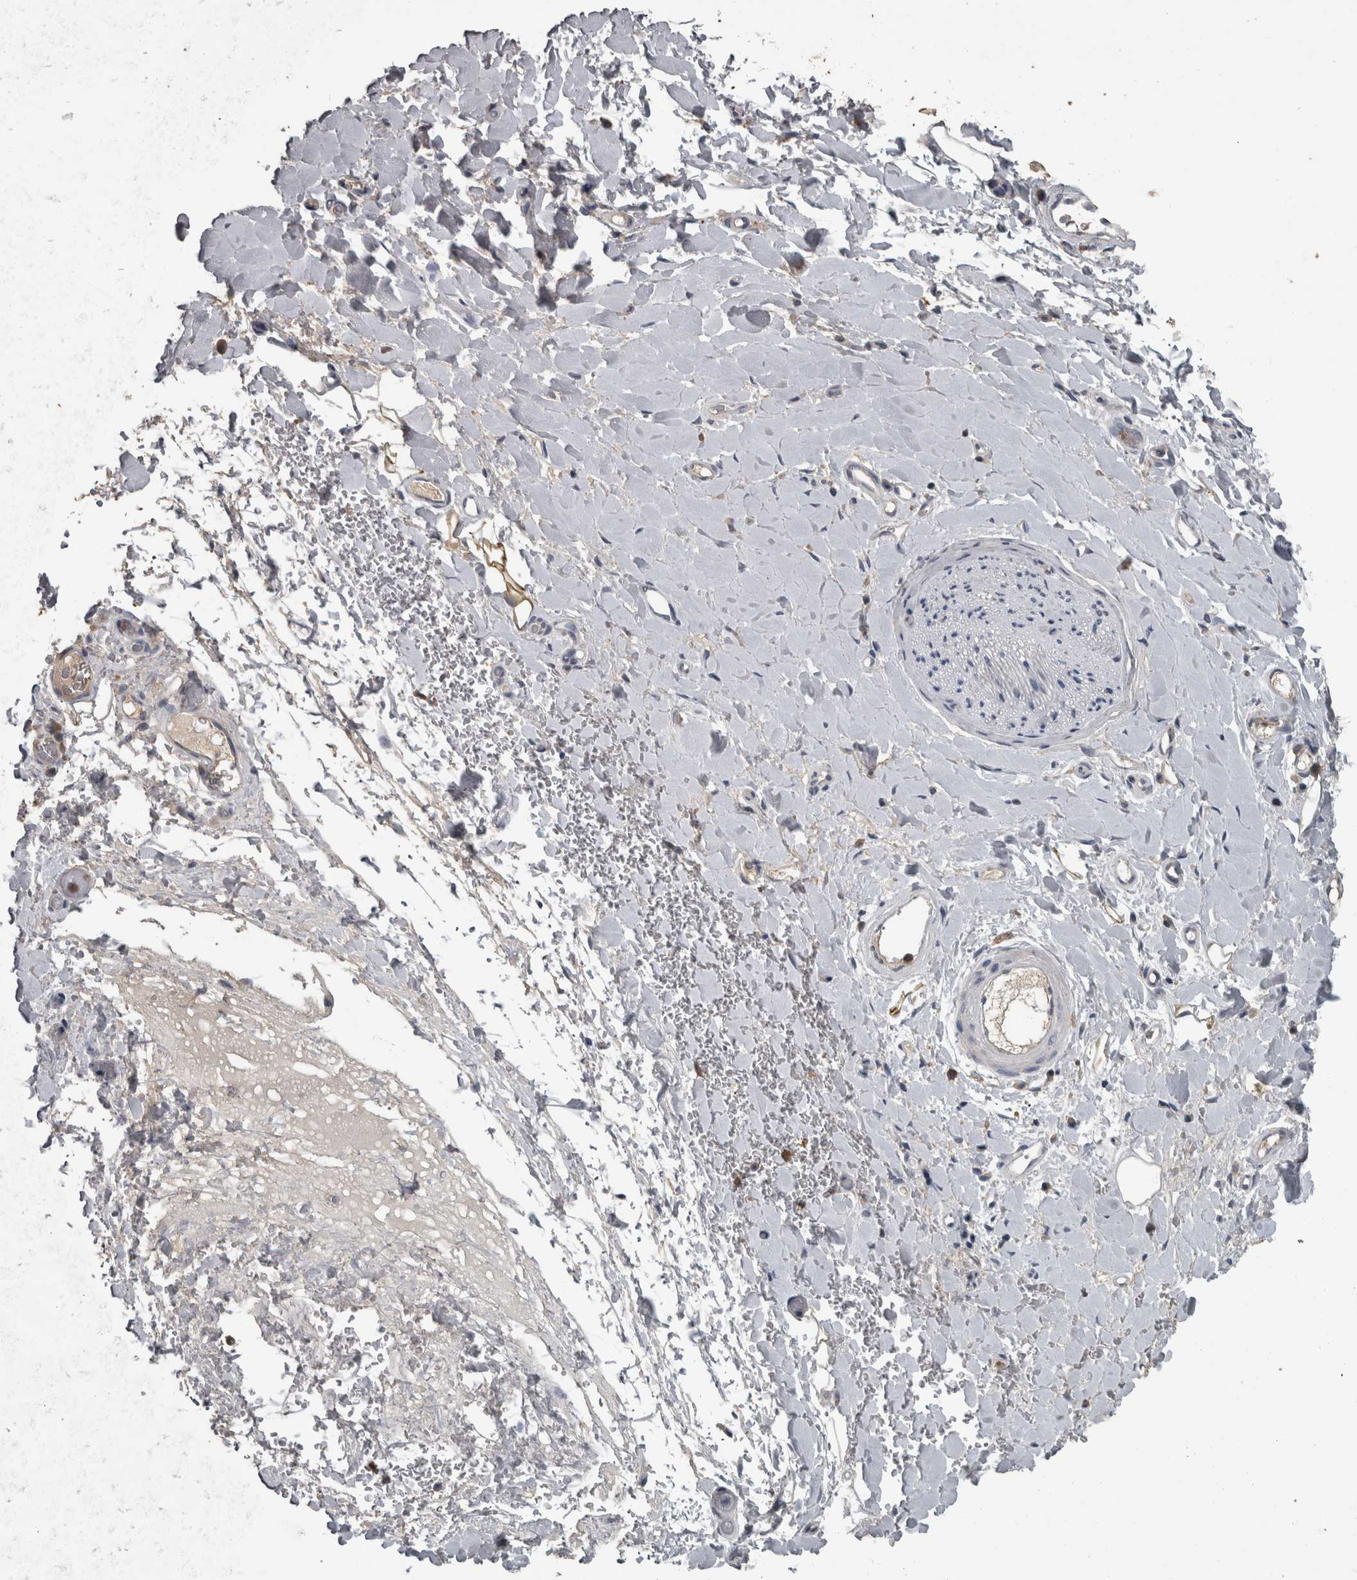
{"staining": {"intensity": "negative", "quantity": "none", "location": "none"}, "tissue": "adipose tissue", "cell_type": "Adipocytes", "image_type": "normal", "snomed": [{"axis": "morphology", "description": "Normal tissue, NOS"}, {"axis": "morphology", "description": "Adenocarcinoma, NOS"}, {"axis": "topography", "description": "Esophagus"}], "caption": "This image is of benign adipose tissue stained with immunohistochemistry to label a protein in brown with the nuclei are counter-stained blue. There is no expression in adipocytes.", "gene": "PIK3AP1", "patient": {"sex": "male", "age": 62}}